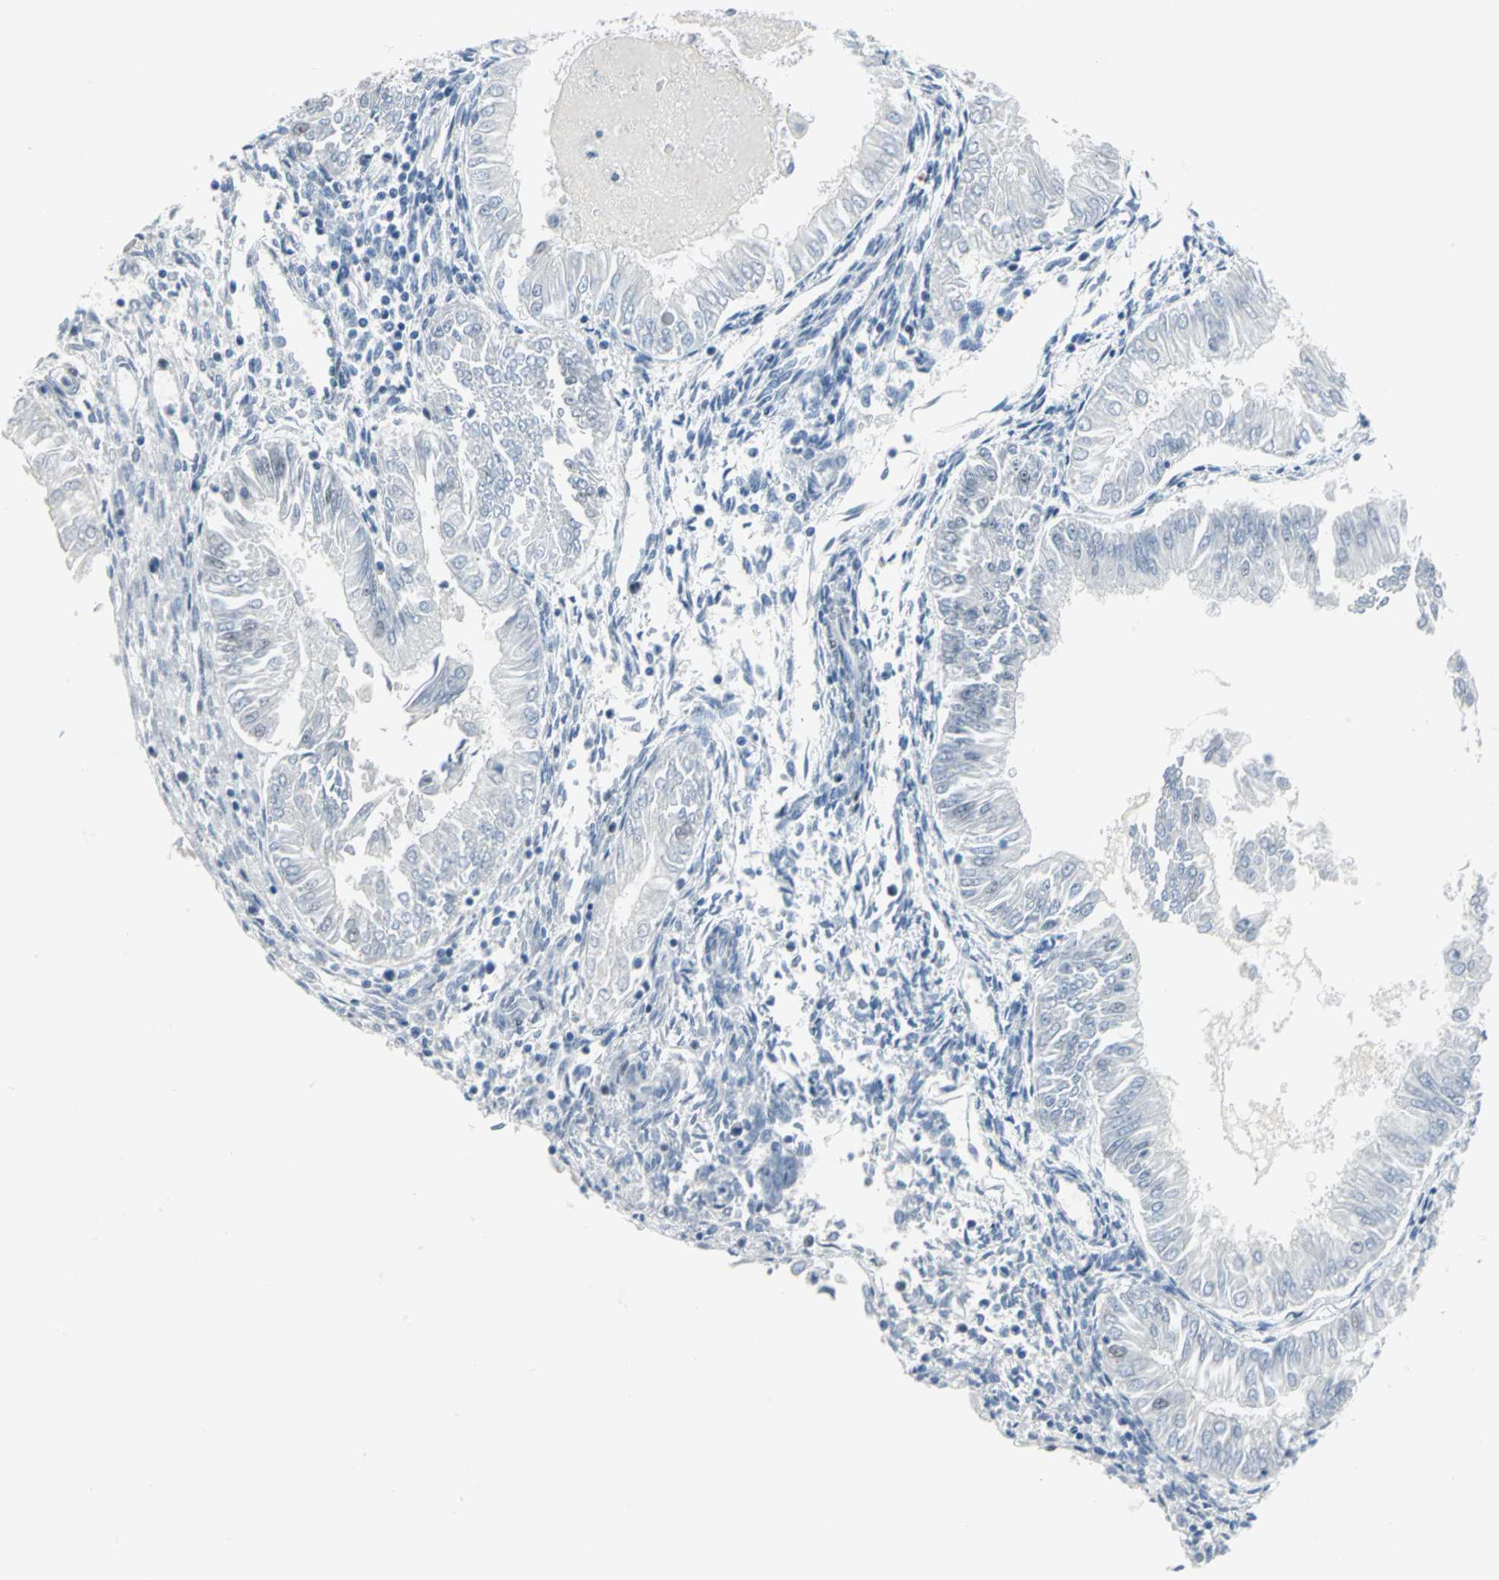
{"staining": {"intensity": "negative", "quantity": "none", "location": "none"}, "tissue": "endometrial cancer", "cell_type": "Tumor cells", "image_type": "cancer", "snomed": [{"axis": "morphology", "description": "Adenocarcinoma, NOS"}, {"axis": "topography", "description": "Endometrium"}], "caption": "High magnification brightfield microscopy of adenocarcinoma (endometrial) stained with DAB (3,3'-diaminobenzidine) (brown) and counterstained with hematoxylin (blue): tumor cells show no significant positivity.", "gene": "MCM3", "patient": {"sex": "female", "age": 53}}